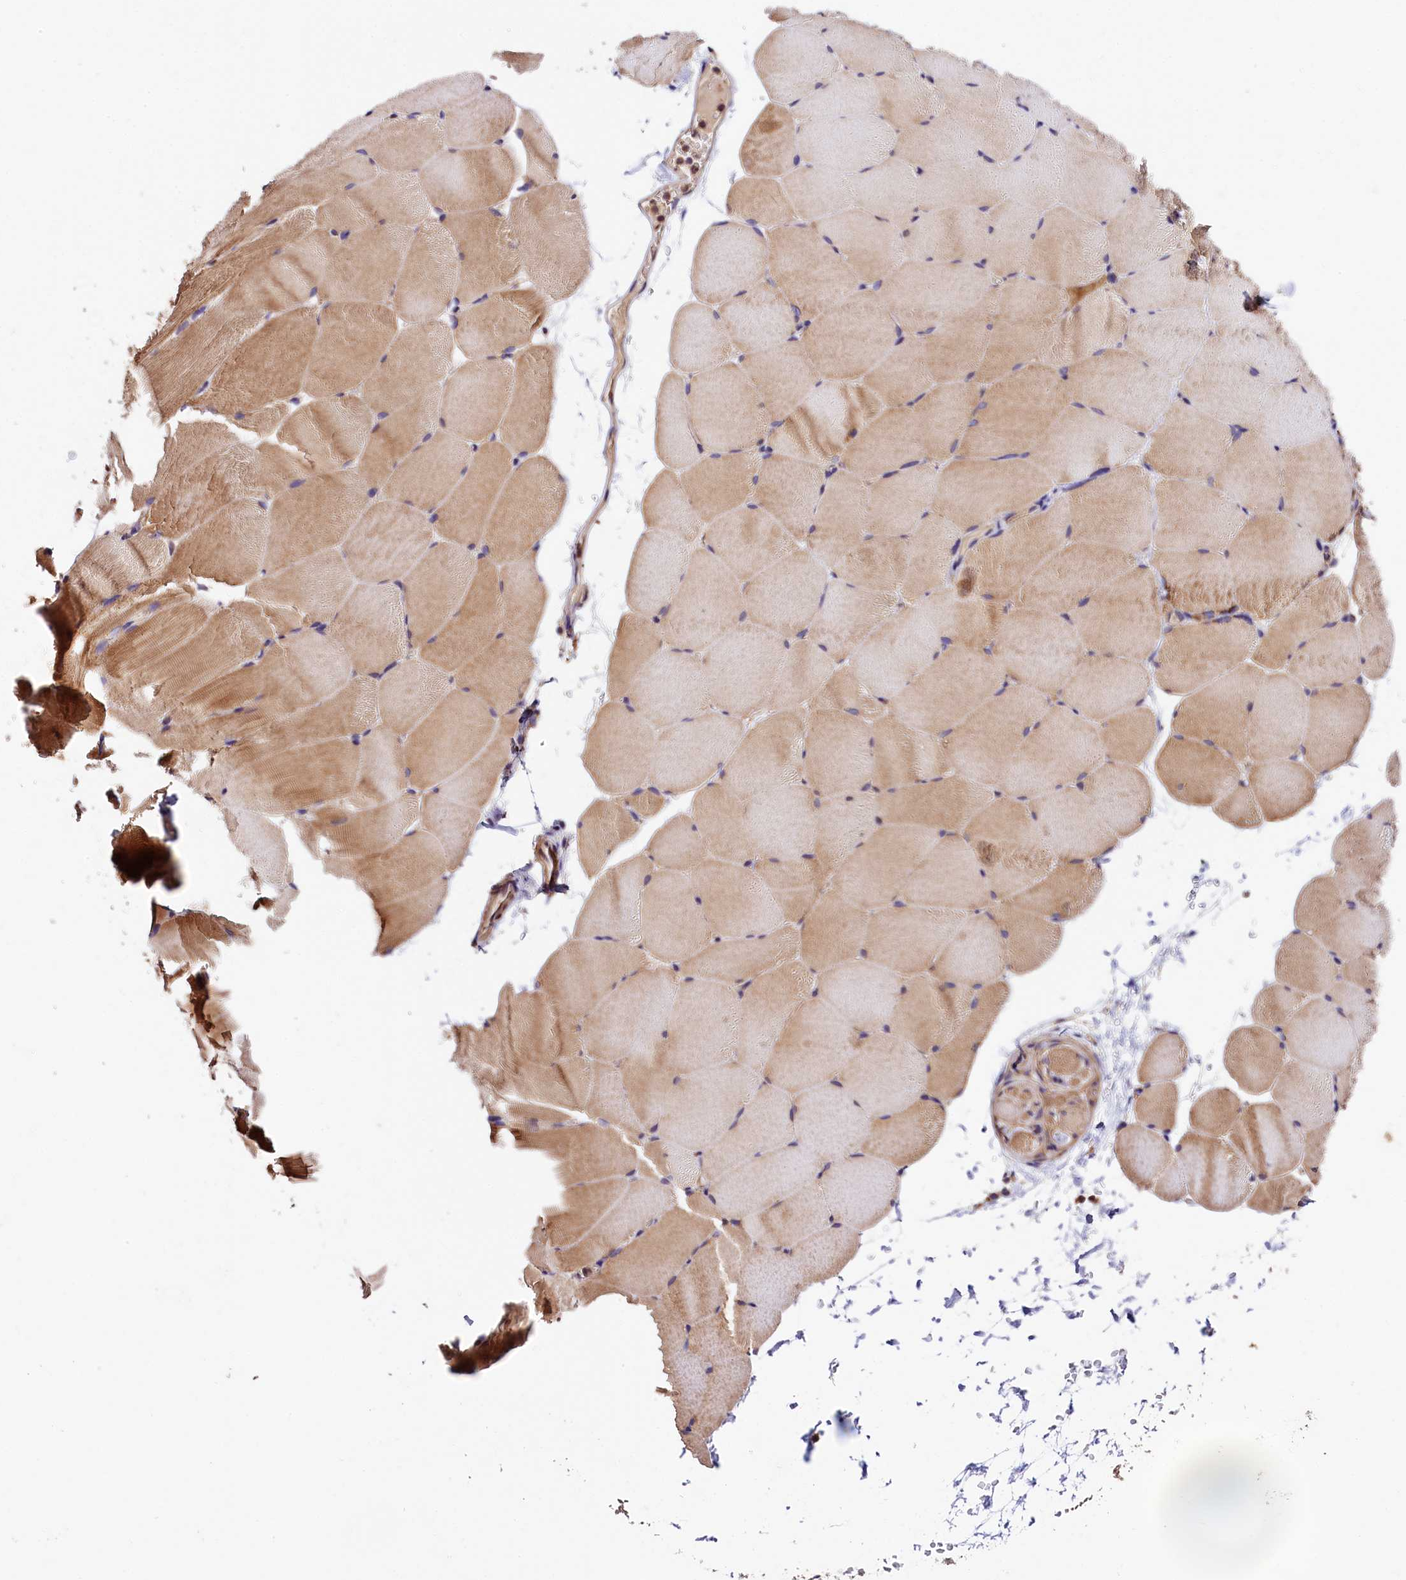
{"staining": {"intensity": "weak", "quantity": "25%-75%", "location": "cytoplasmic/membranous"}, "tissue": "skeletal muscle", "cell_type": "Myocytes", "image_type": "normal", "snomed": [{"axis": "morphology", "description": "Normal tissue, NOS"}, {"axis": "topography", "description": "Skeletal muscle"}, {"axis": "topography", "description": "Parathyroid gland"}], "caption": "Immunohistochemistry (IHC) micrograph of benign skeletal muscle: skeletal muscle stained using immunohistochemistry exhibits low levels of weak protein expression localized specifically in the cytoplasmic/membranous of myocytes, appearing as a cytoplasmic/membranous brown color.", "gene": "KPTN", "patient": {"sex": "female", "age": 37}}